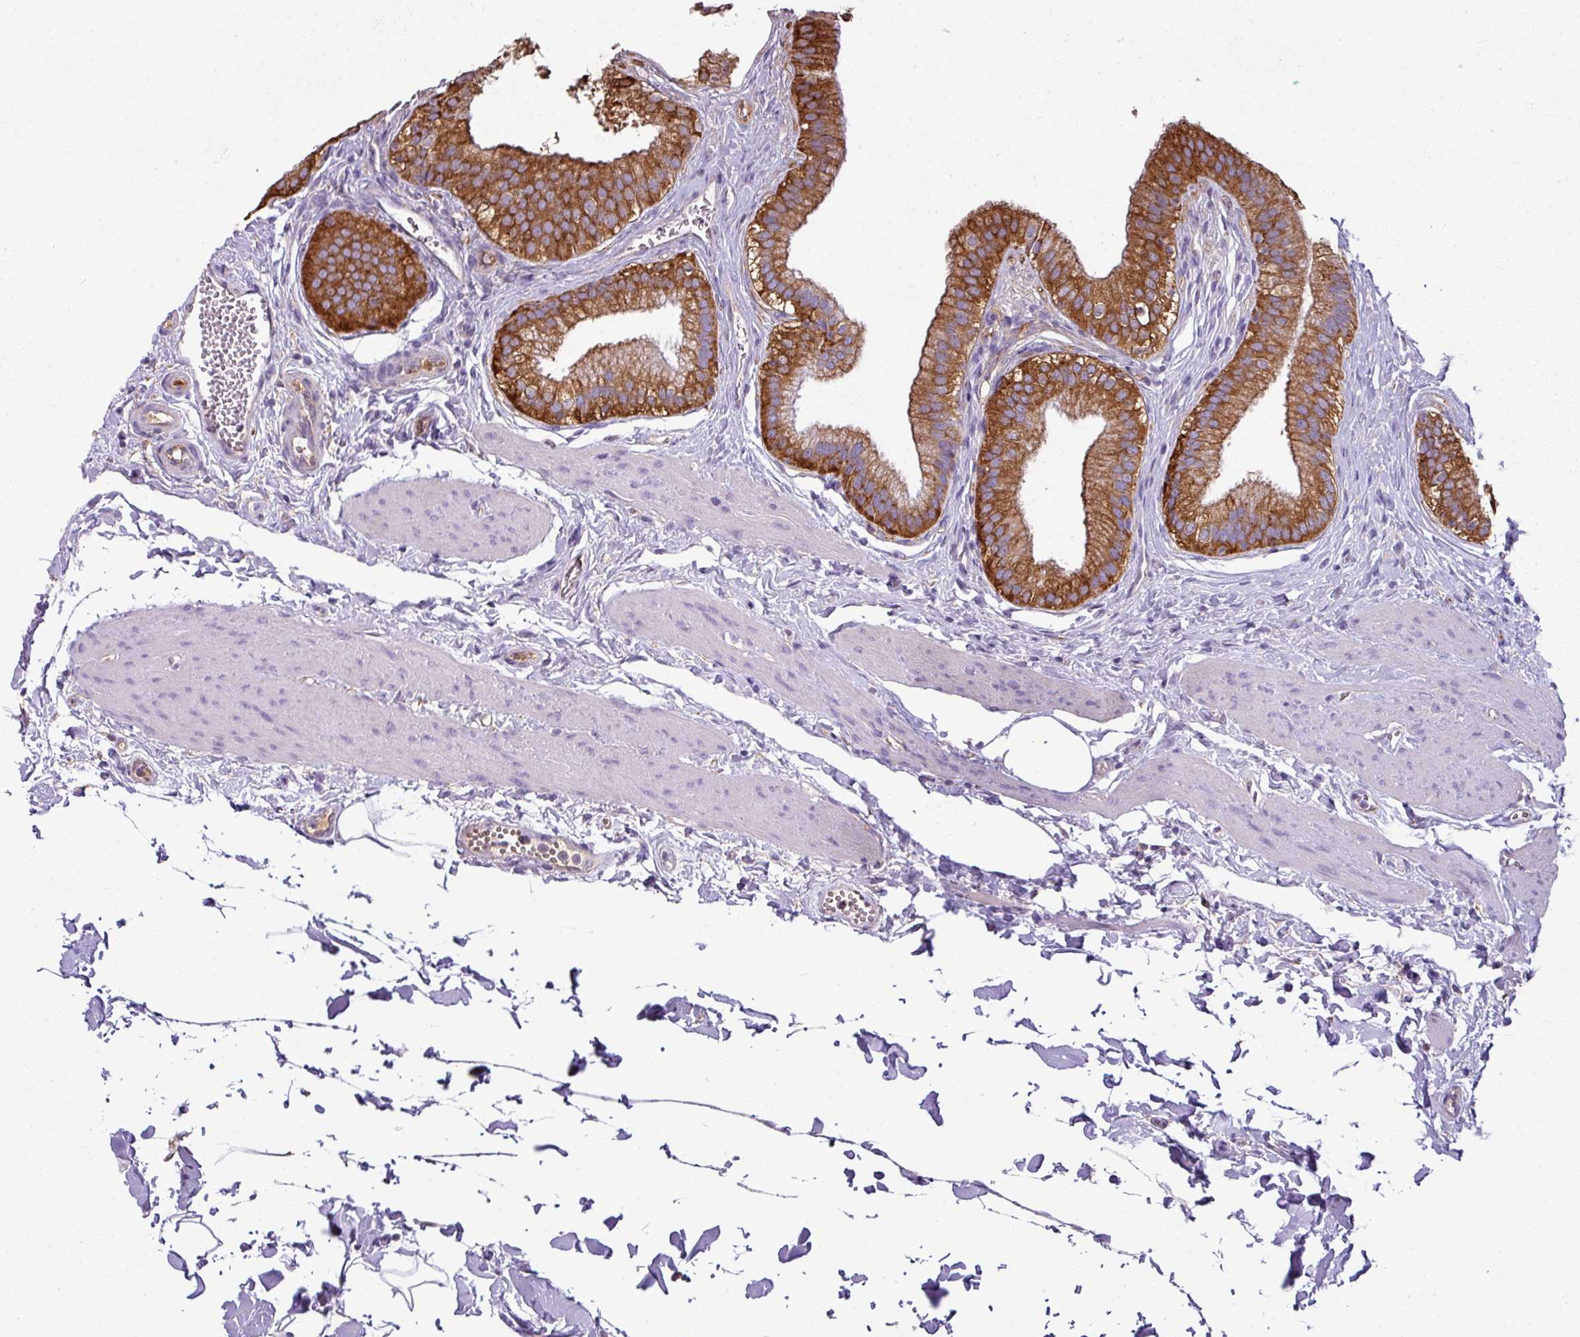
{"staining": {"intensity": "strong", "quantity": ">75%", "location": "cytoplasmic/membranous"}, "tissue": "gallbladder", "cell_type": "Glandular cells", "image_type": "normal", "snomed": [{"axis": "morphology", "description": "Normal tissue, NOS"}, {"axis": "topography", "description": "Gallbladder"}], "caption": "This is a micrograph of immunohistochemistry (IHC) staining of normal gallbladder, which shows strong expression in the cytoplasmic/membranous of glandular cells.", "gene": "XNDC1N", "patient": {"sex": "female", "age": 54}}